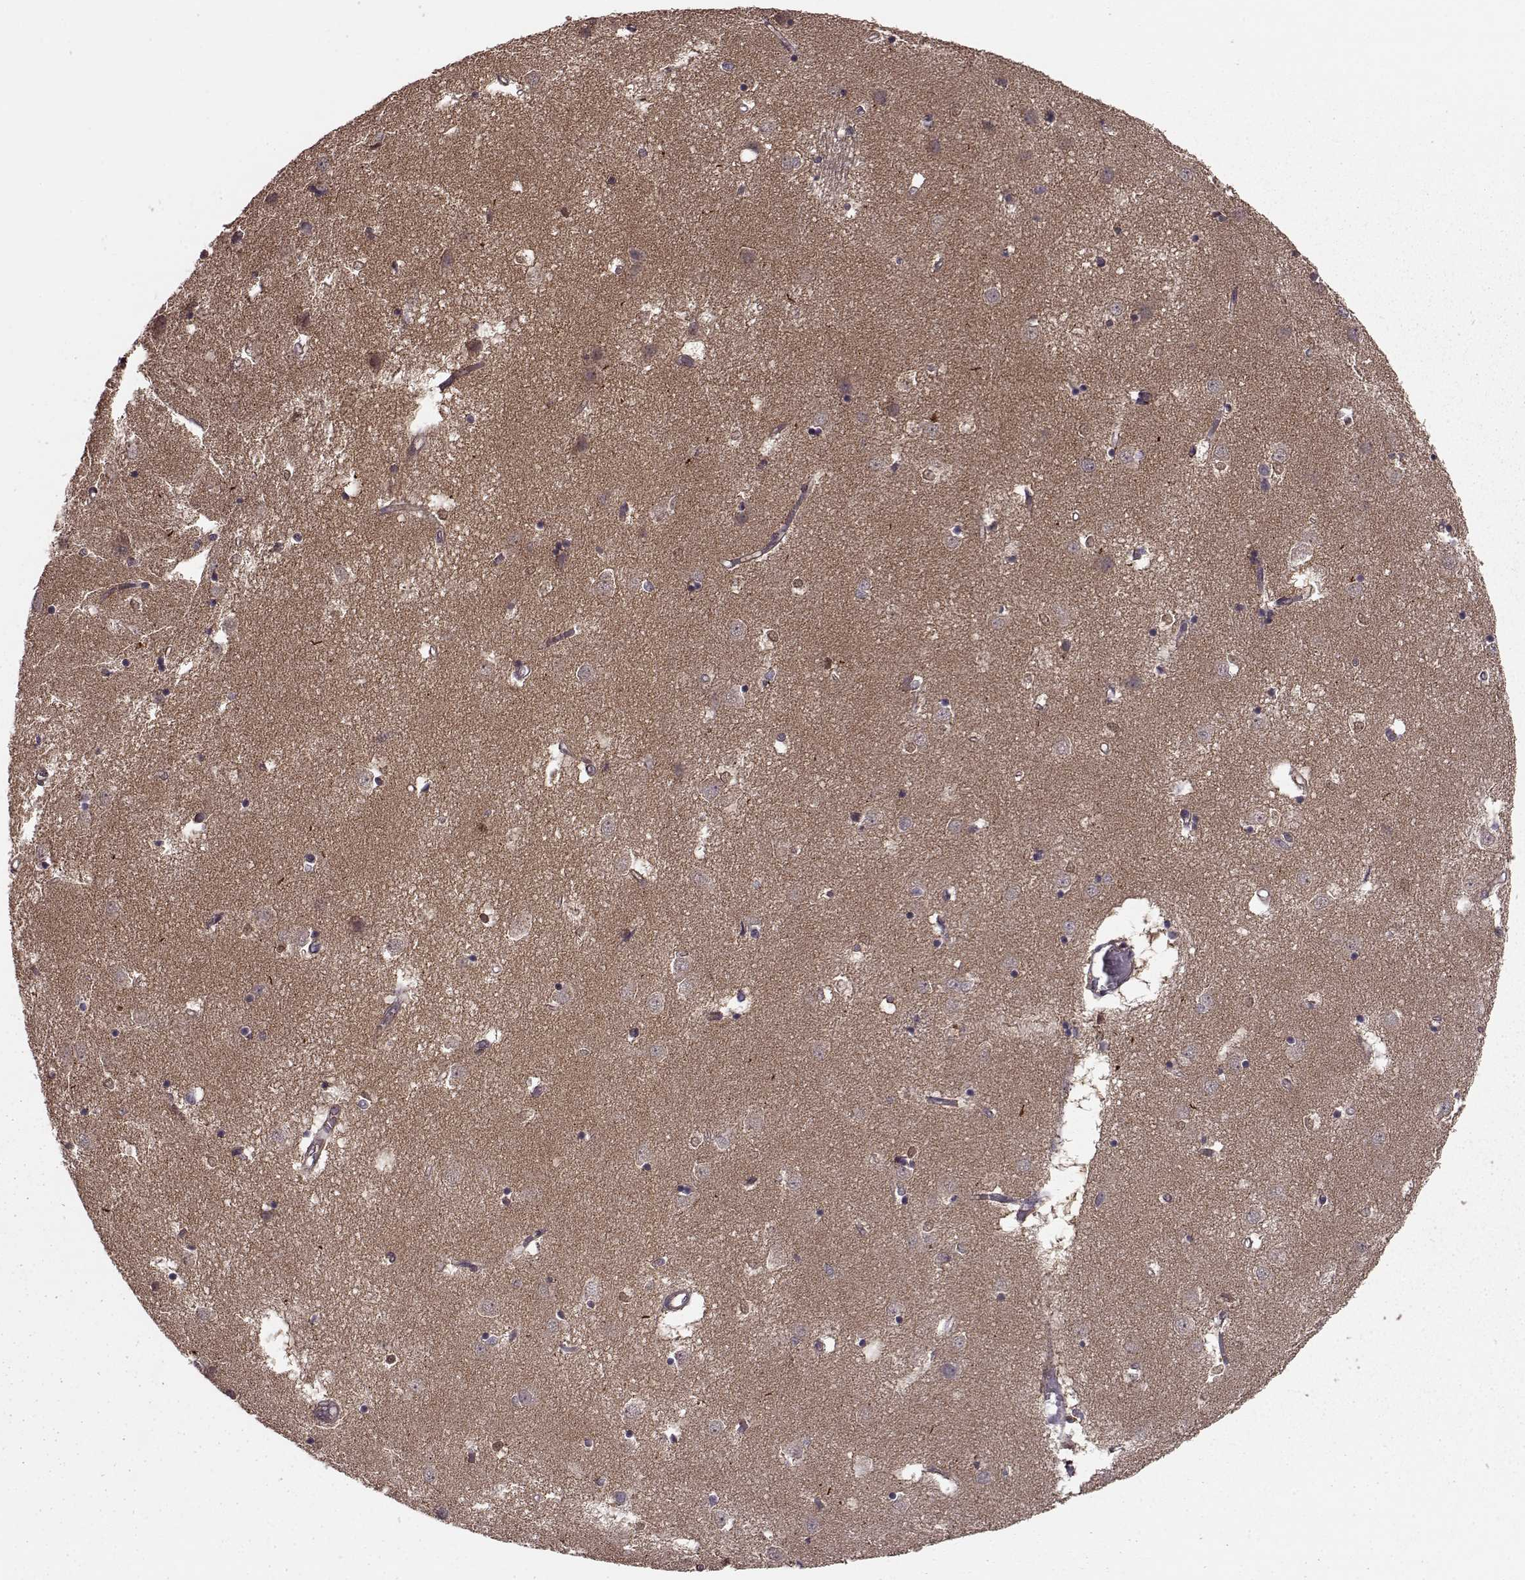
{"staining": {"intensity": "moderate", "quantity": "<25%", "location": "cytoplasmic/membranous"}, "tissue": "caudate", "cell_type": "Glial cells", "image_type": "normal", "snomed": [{"axis": "morphology", "description": "Normal tissue, NOS"}, {"axis": "topography", "description": "Lateral ventricle wall"}], "caption": "This is a photomicrograph of immunohistochemistry staining of unremarkable caudate, which shows moderate staining in the cytoplasmic/membranous of glial cells.", "gene": "FNIP2", "patient": {"sex": "male", "age": 54}}